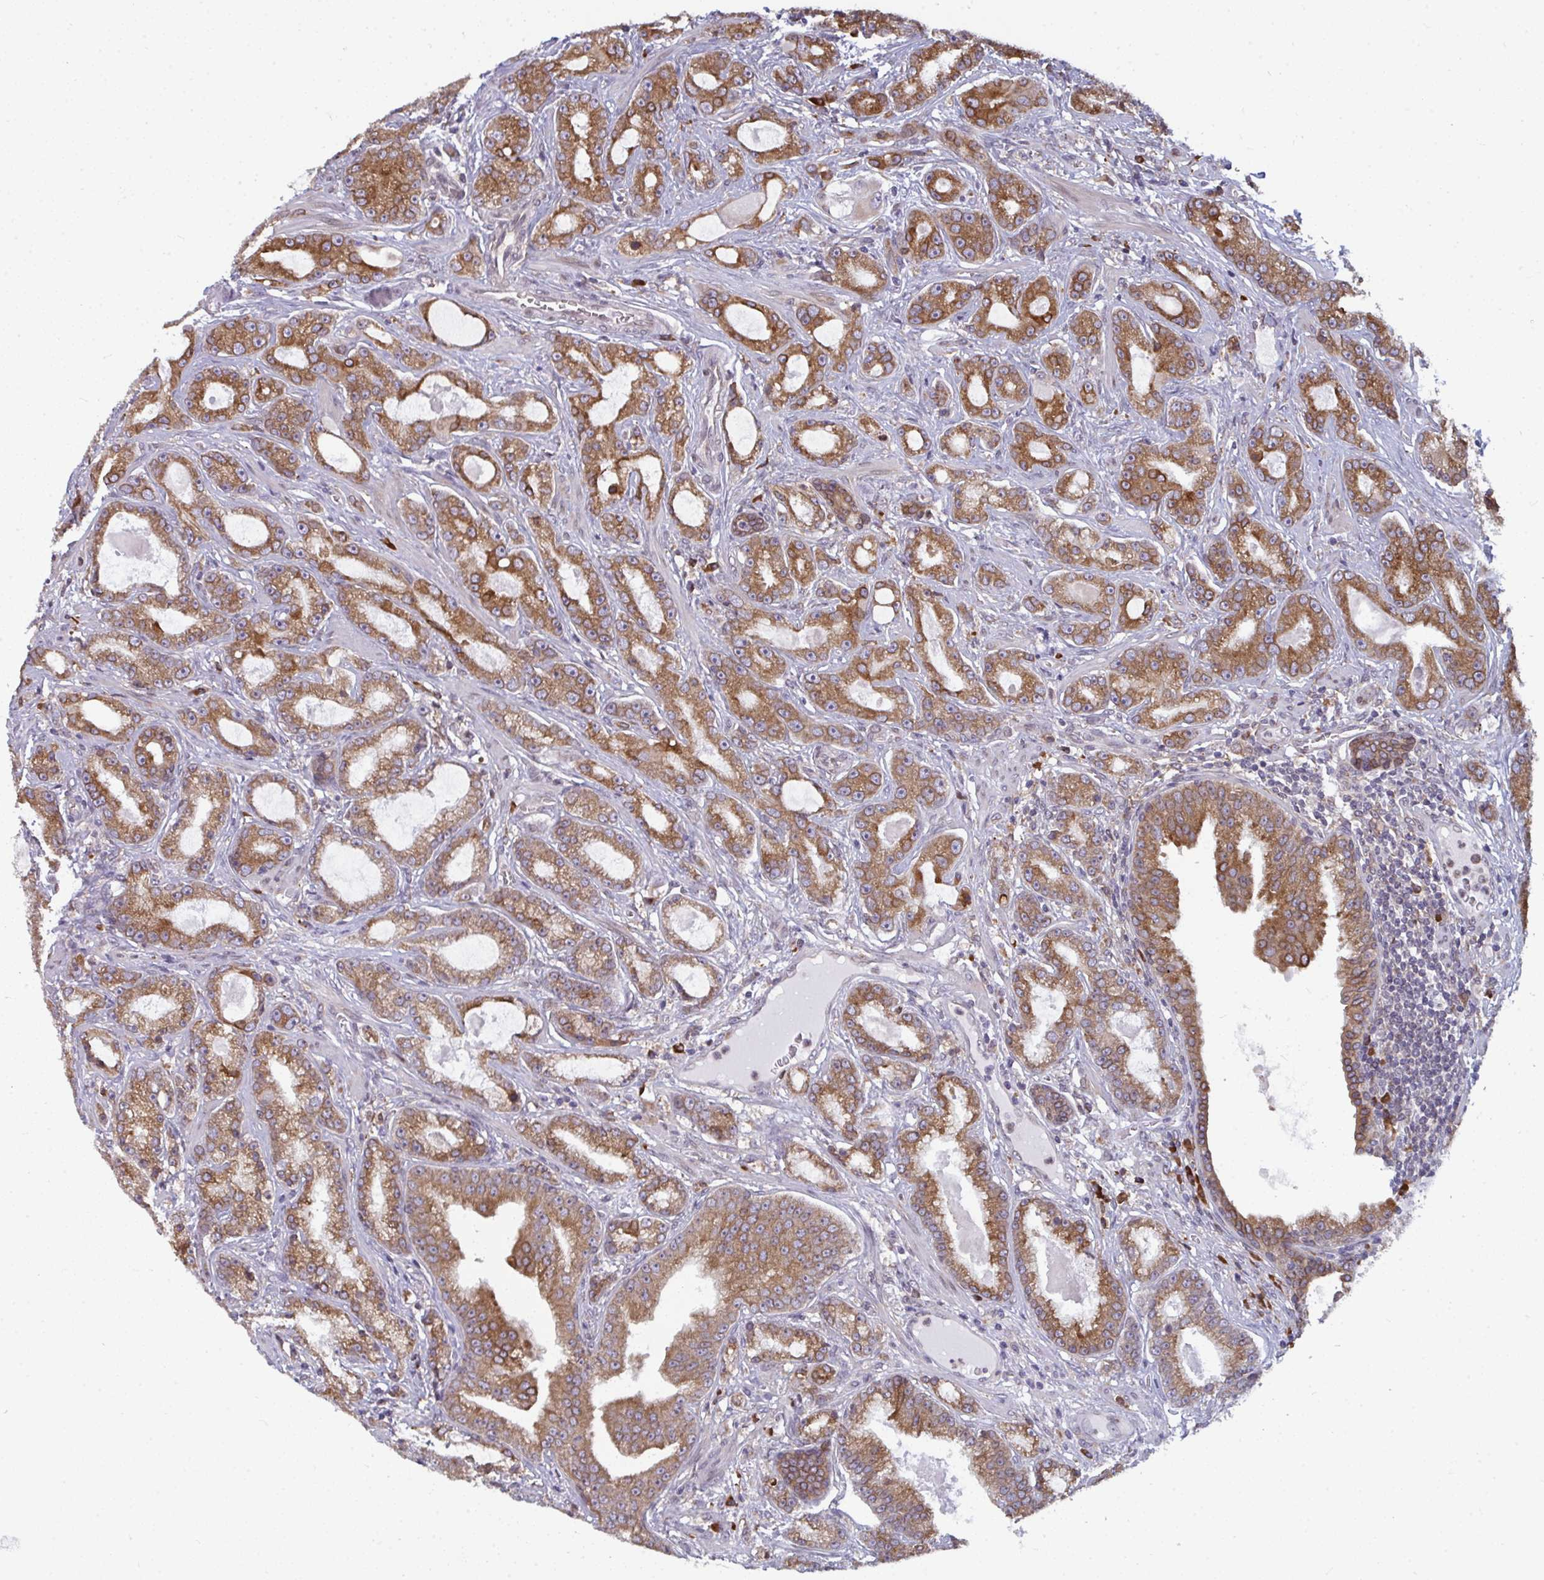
{"staining": {"intensity": "moderate", "quantity": ">75%", "location": "cytoplasmic/membranous"}, "tissue": "prostate cancer", "cell_type": "Tumor cells", "image_type": "cancer", "snomed": [{"axis": "morphology", "description": "Adenocarcinoma, High grade"}, {"axis": "topography", "description": "Prostate"}], "caption": "IHC of human high-grade adenocarcinoma (prostate) demonstrates medium levels of moderate cytoplasmic/membranous staining in about >75% of tumor cells.", "gene": "LYSMD4", "patient": {"sex": "male", "age": 65}}